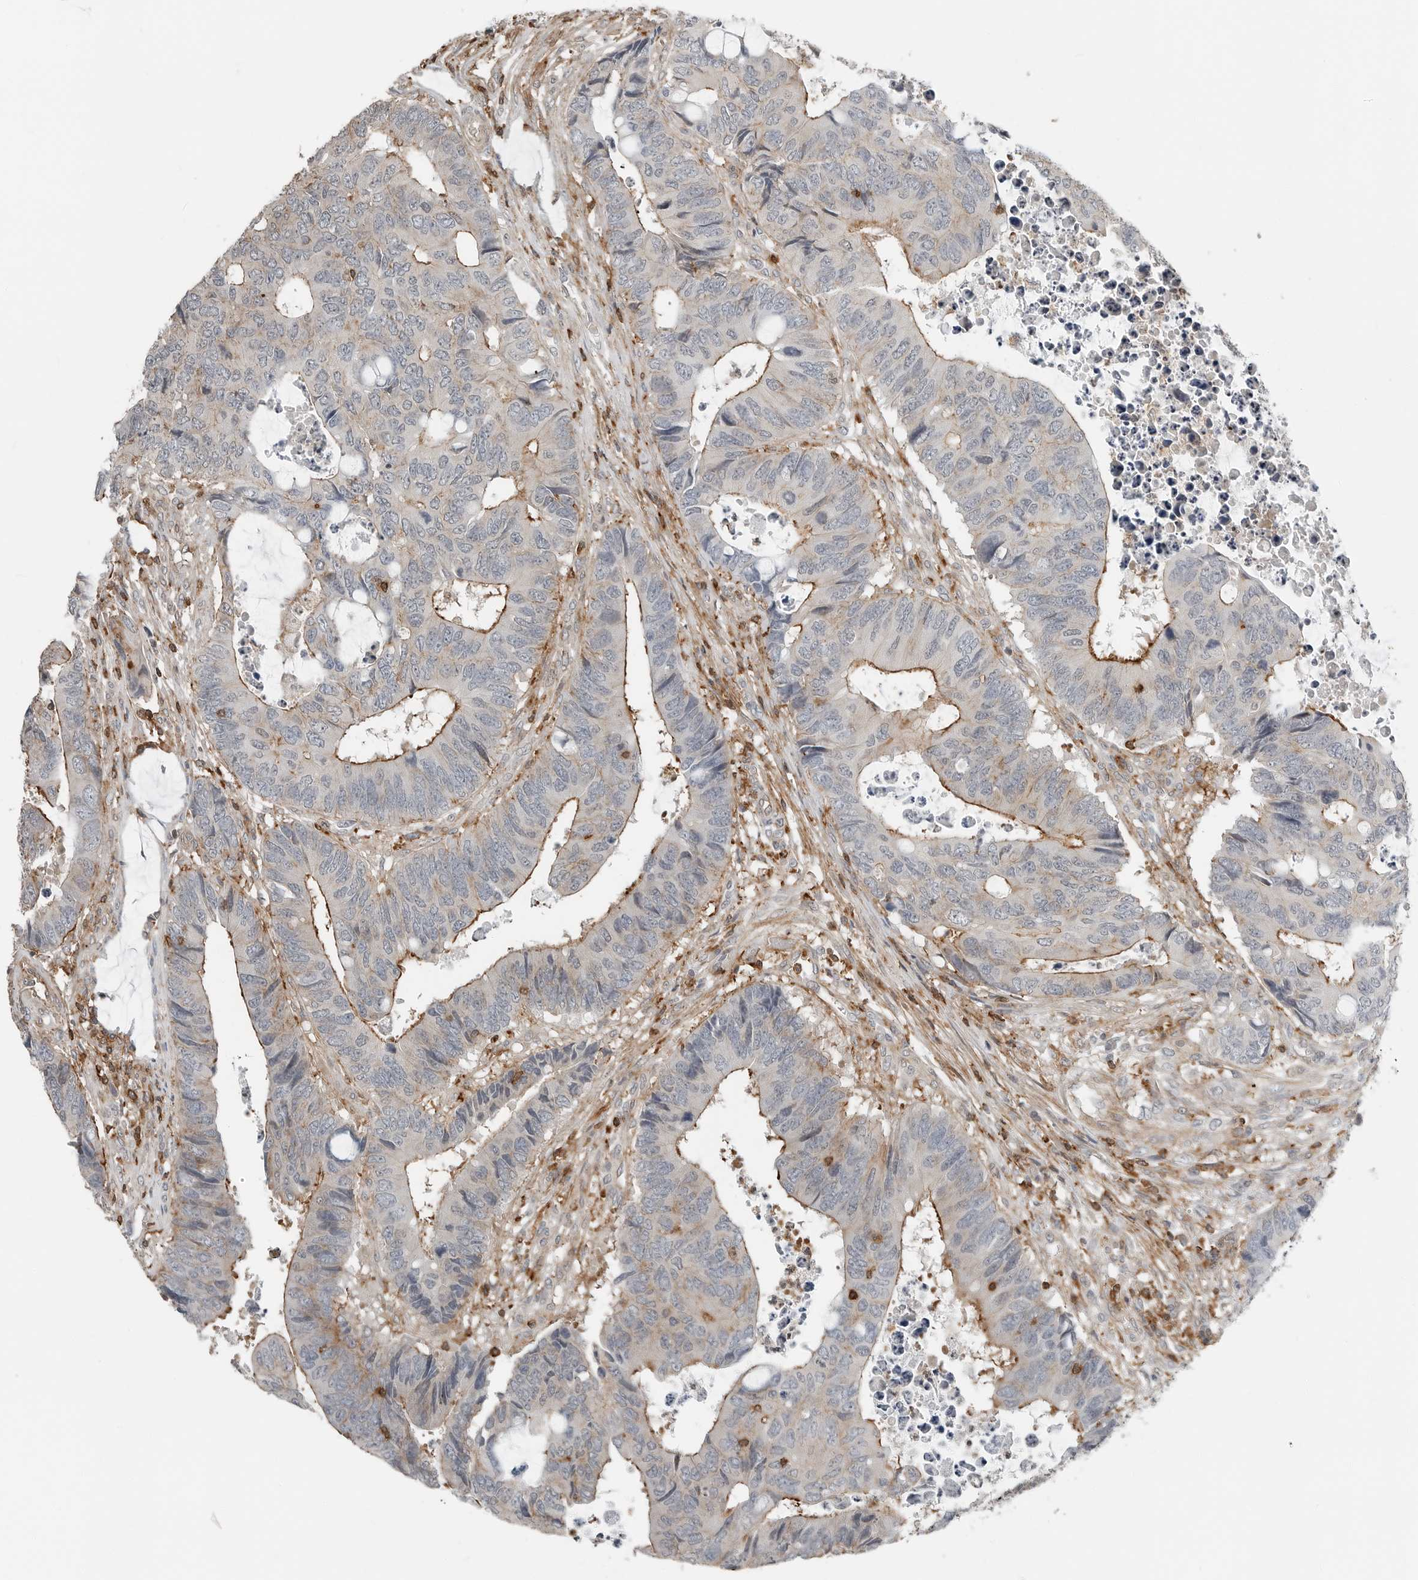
{"staining": {"intensity": "moderate", "quantity": "25%-75%", "location": "cytoplasmic/membranous"}, "tissue": "colorectal cancer", "cell_type": "Tumor cells", "image_type": "cancer", "snomed": [{"axis": "morphology", "description": "Adenocarcinoma, NOS"}, {"axis": "topography", "description": "Rectum"}], "caption": "Immunohistochemistry staining of colorectal cancer, which reveals medium levels of moderate cytoplasmic/membranous staining in about 25%-75% of tumor cells indicating moderate cytoplasmic/membranous protein expression. The staining was performed using DAB (brown) for protein detection and nuclei were counterstained in hematoxylin (blue).", "gene": "LEFTY2", "patient": {"sex": "male", "age": 84}}